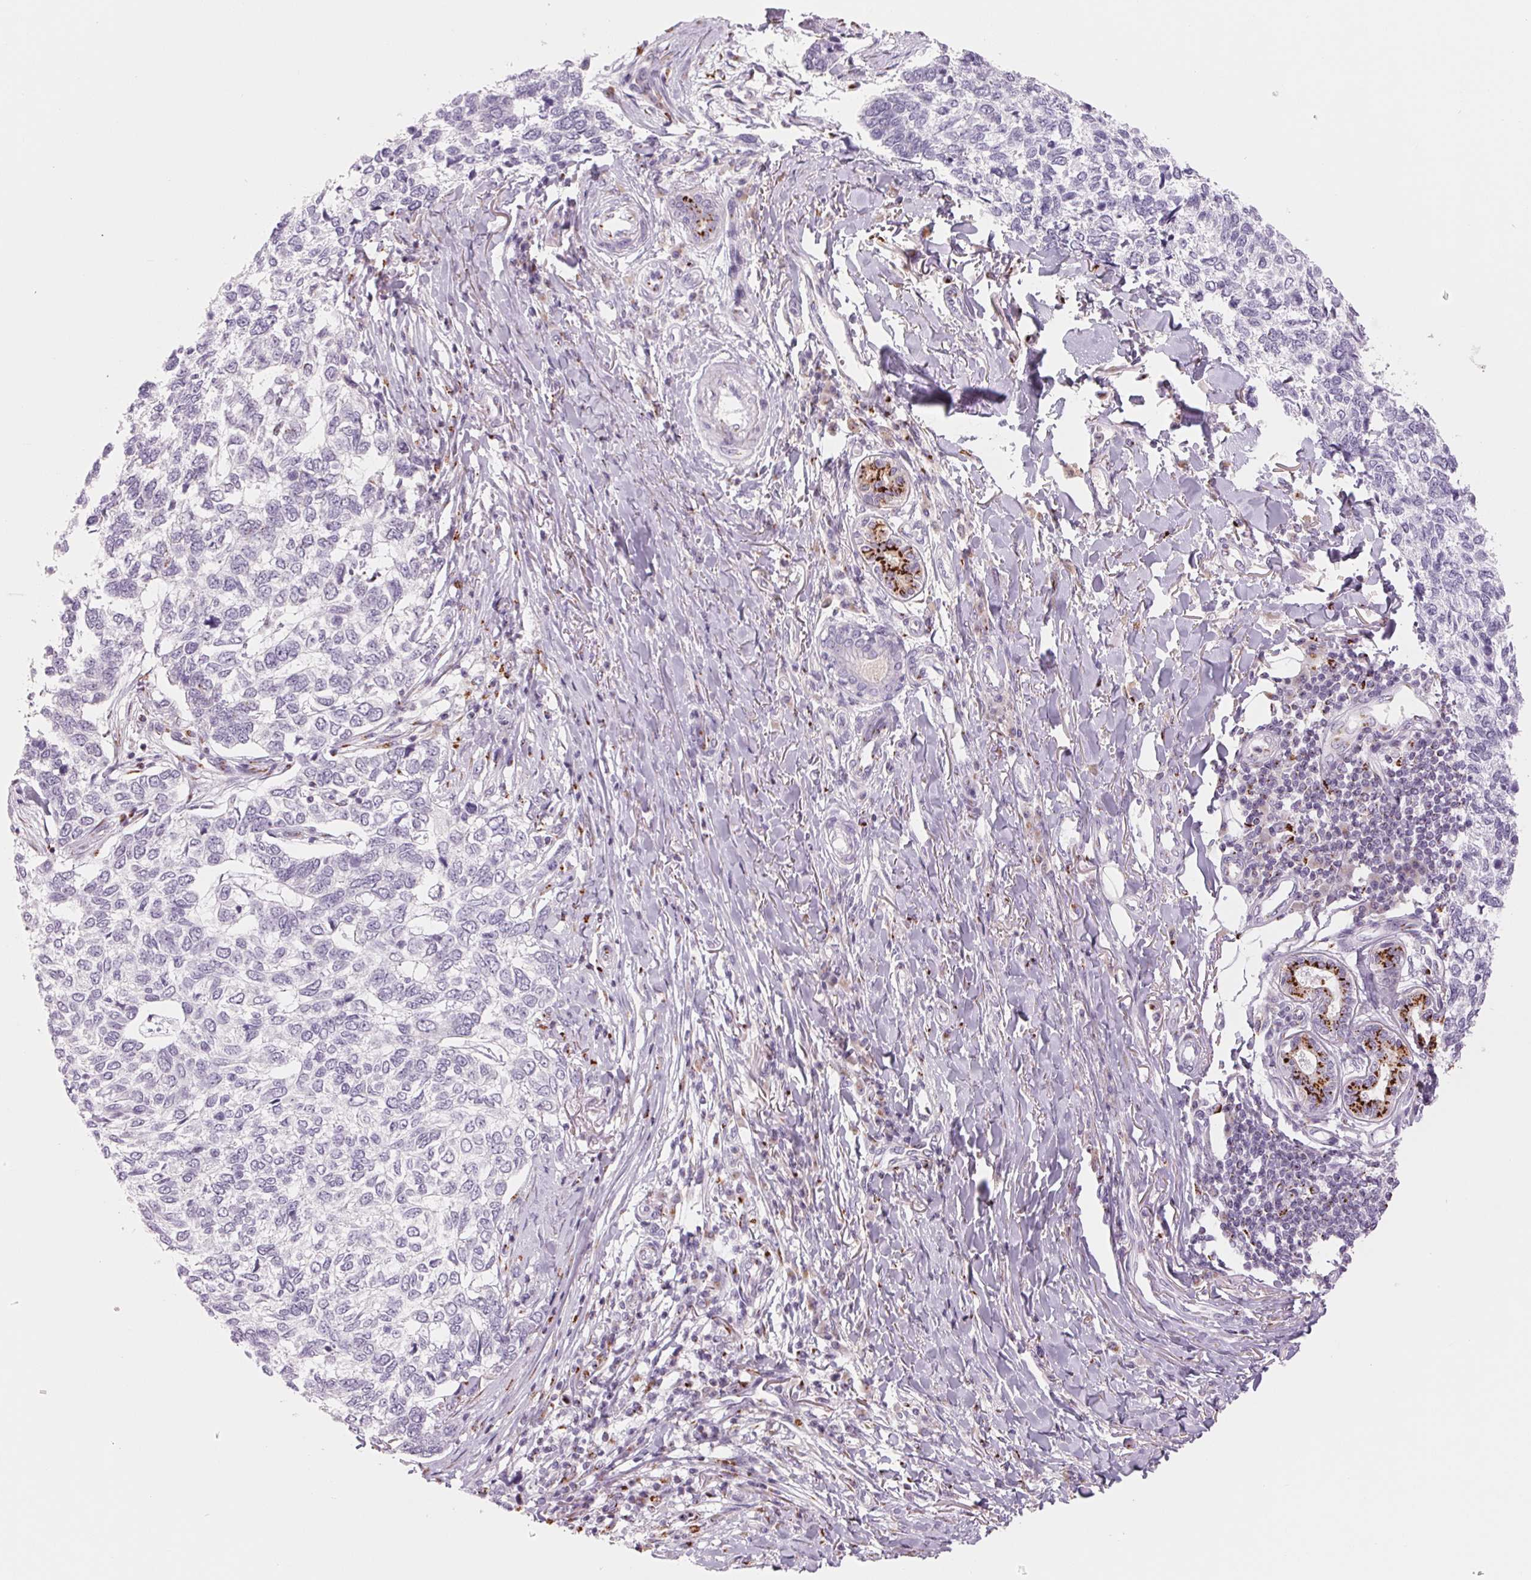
{"staining": {"intensity": "negative", "quantity": "none", "location": "none"}, "tissue": "skin cancer", "cell_type": "Tumor cells", "image_type": "cancer", "snomed": [{"axis": "morphology", "description": "Basal cell carcinoma"}, {"axis": "topography", "description": "Skin"}], "caption": "There is no significant positivity in tumor cells of skin basal cell carcinoma.", "gene": "GALNT7", "patient": {"sex": "female", "age": 65}}